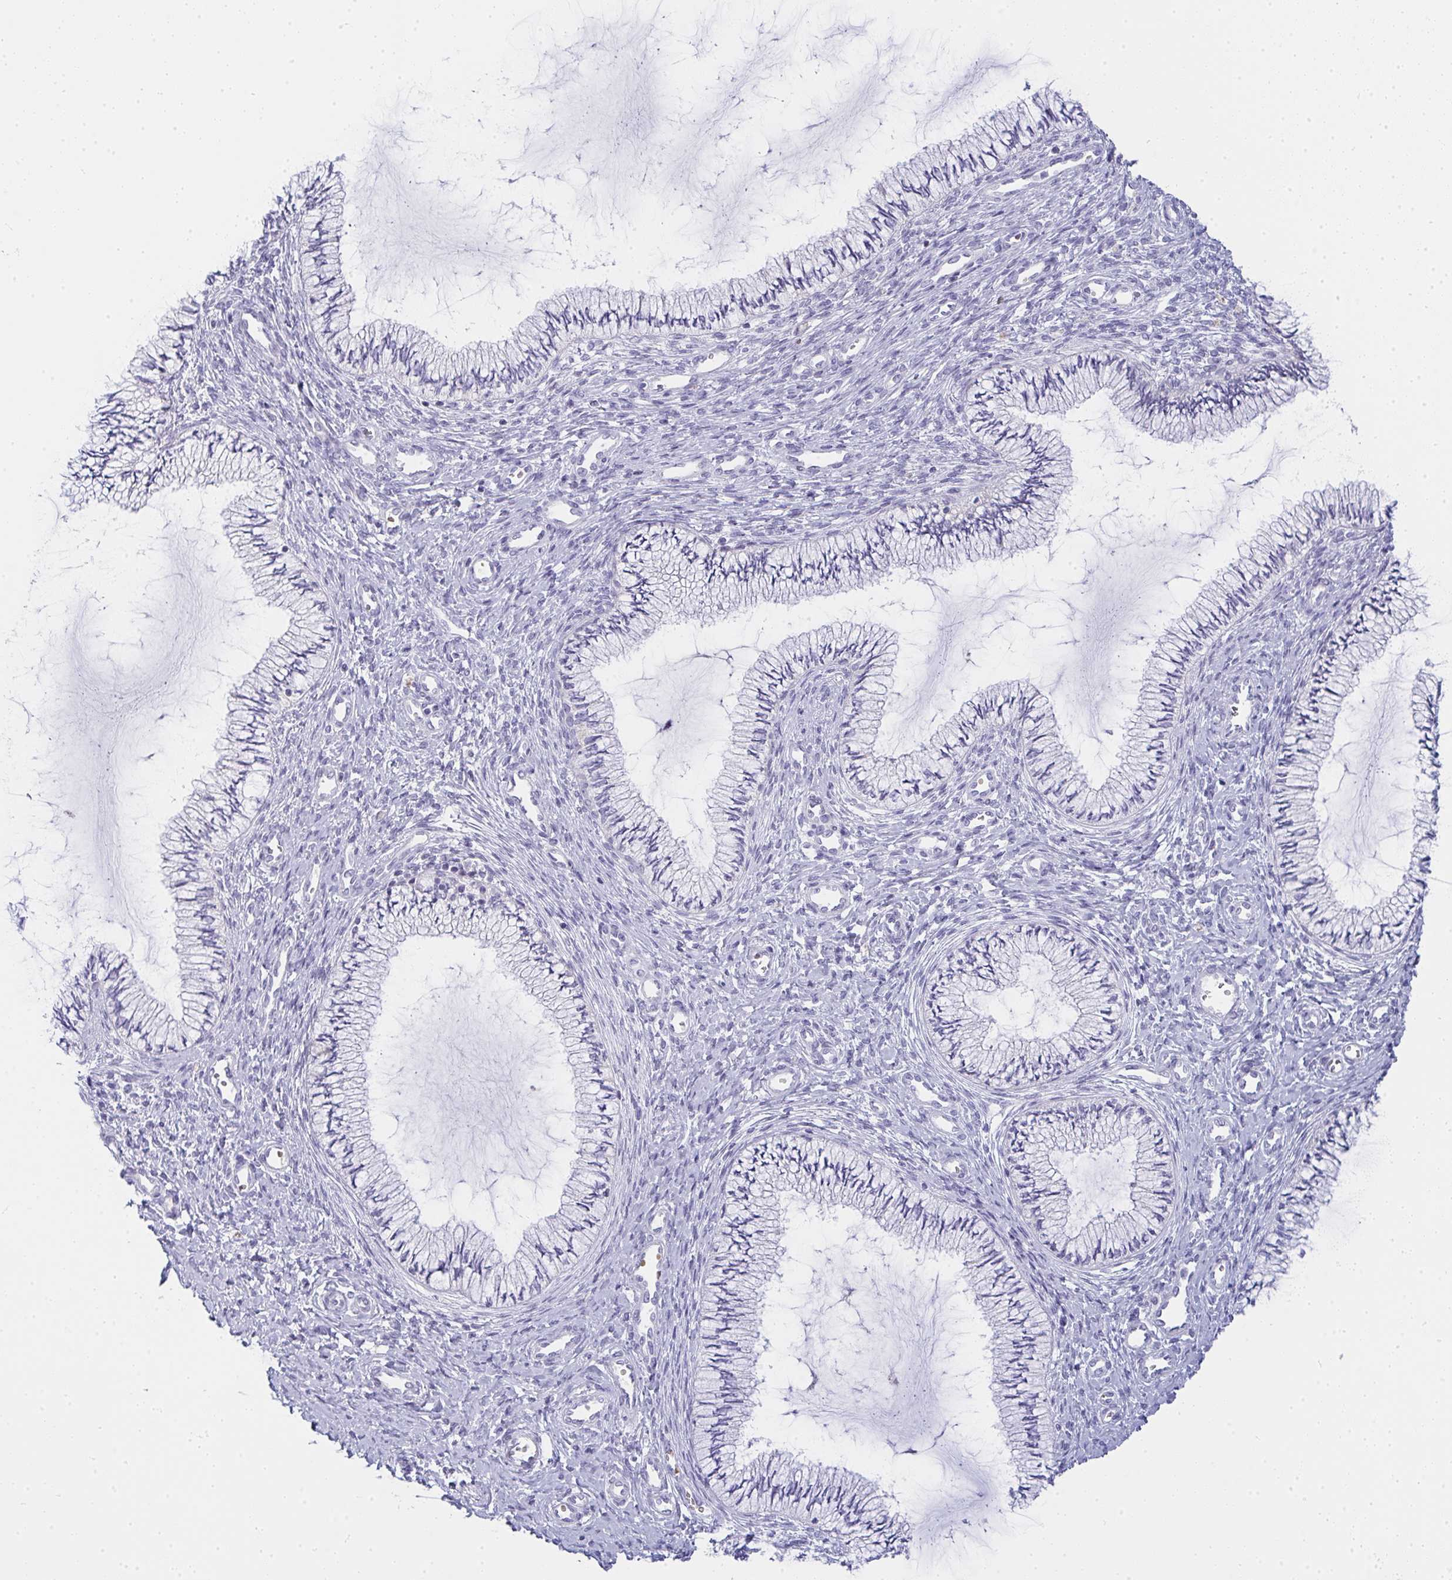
{"staining": {"intensity": "negative", "quantity": "none", "location": "none"}, "tissue": "cervix", "cell_type": "Glandular cells", "image_type": "normal", "snomed": [{"axis": "morphology", "description": "Normal tissue, NOS"}, {"axis": "topography", "description": "Cervix"}], "caption": "DAB (3,3'-diaminobenzidine) immunohistochemical staining of normal cervix exhibits no significant positivity in glandular cells.", "gene": "ZNF182", "patient": {"sex": "female", "age": 24}}